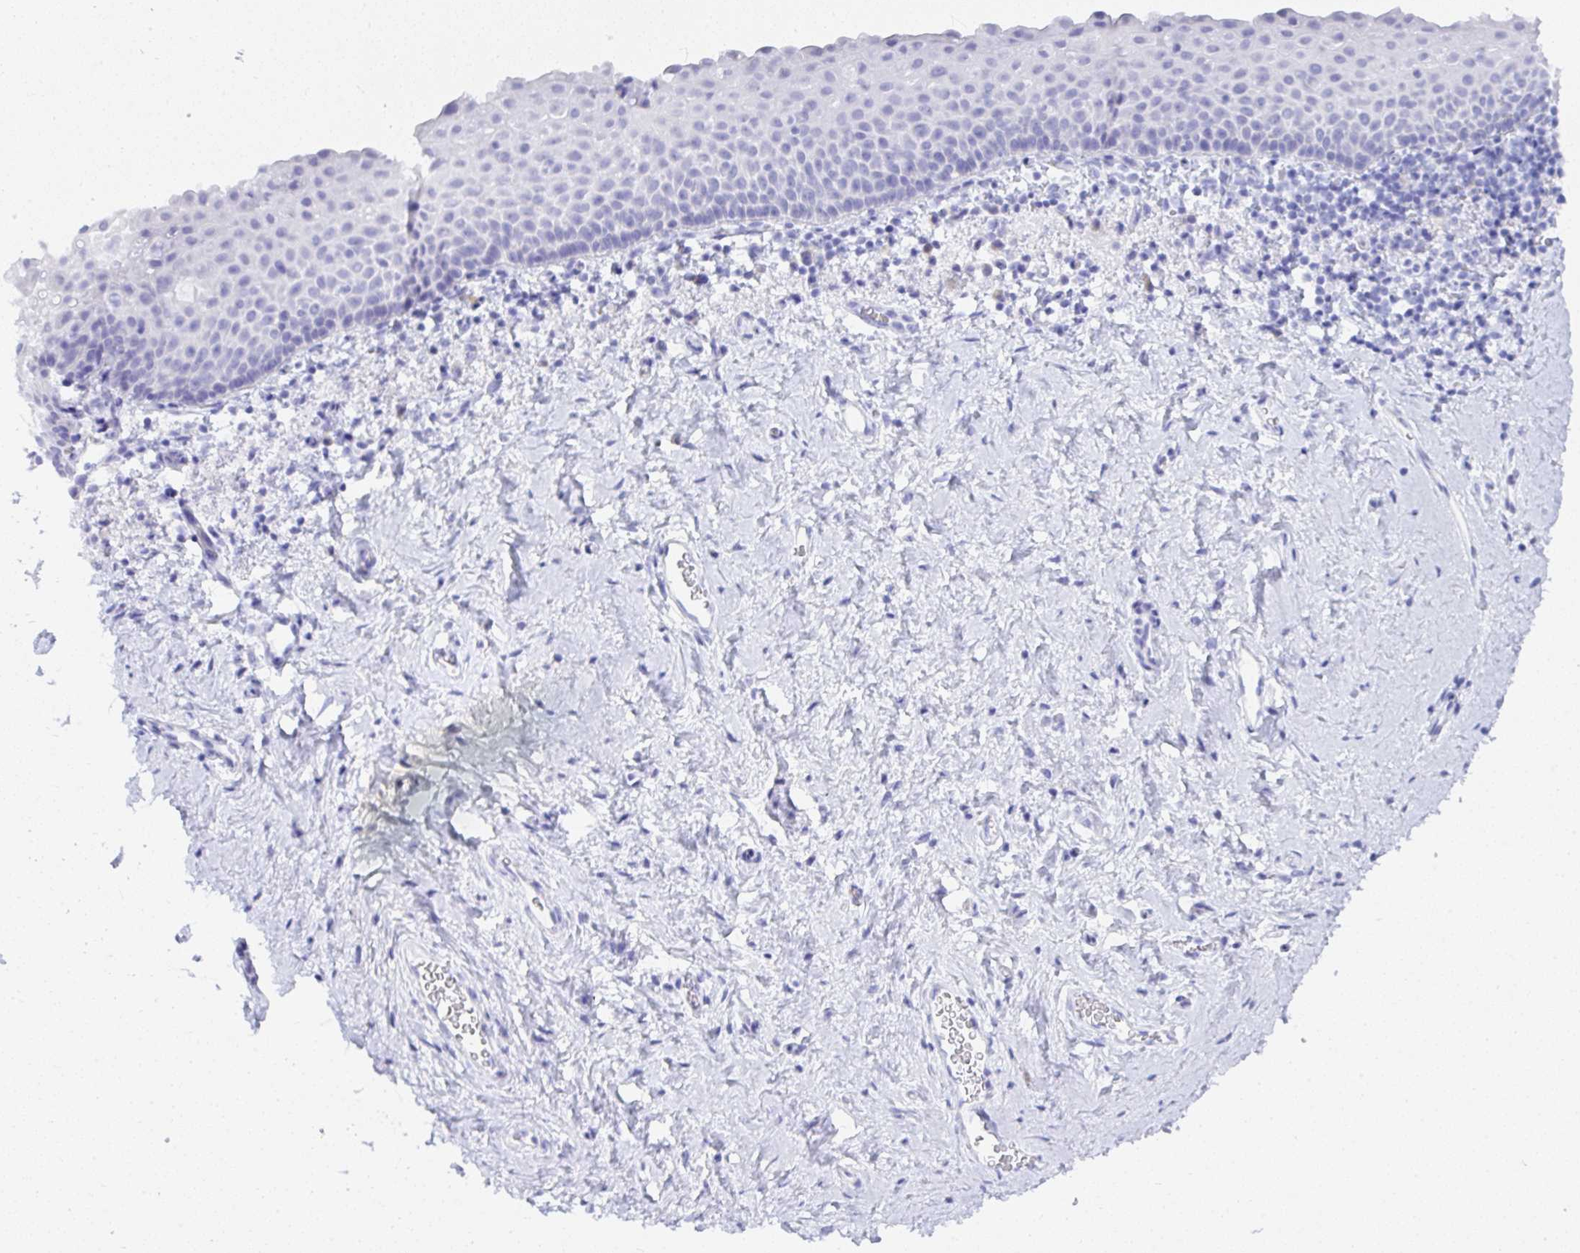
{"staining": {"intensity": "negative", "quantity": "none", "location": "none"}, "tissue": "vagina", "cell_type": "Squamous epithelial cells", "image_type": "normal", "snomed": [{"axis": "morphology", "description": "Normal tissue, NOS"}, {"axis": "topography", "description": "Vagina"}], "caption": "Immunohistochemistry (IHC) photomicrograph of benign human vagina stained for a protein (brown), which displays no positivity in squamous epithelial cells. (DAB (3,3'-diaminobenzidine) immunohistochemistry (IHC) with hematoxylin counter stain).", "gene": "SEL1L2", "patient": {"sex": "female", "age": 61}}